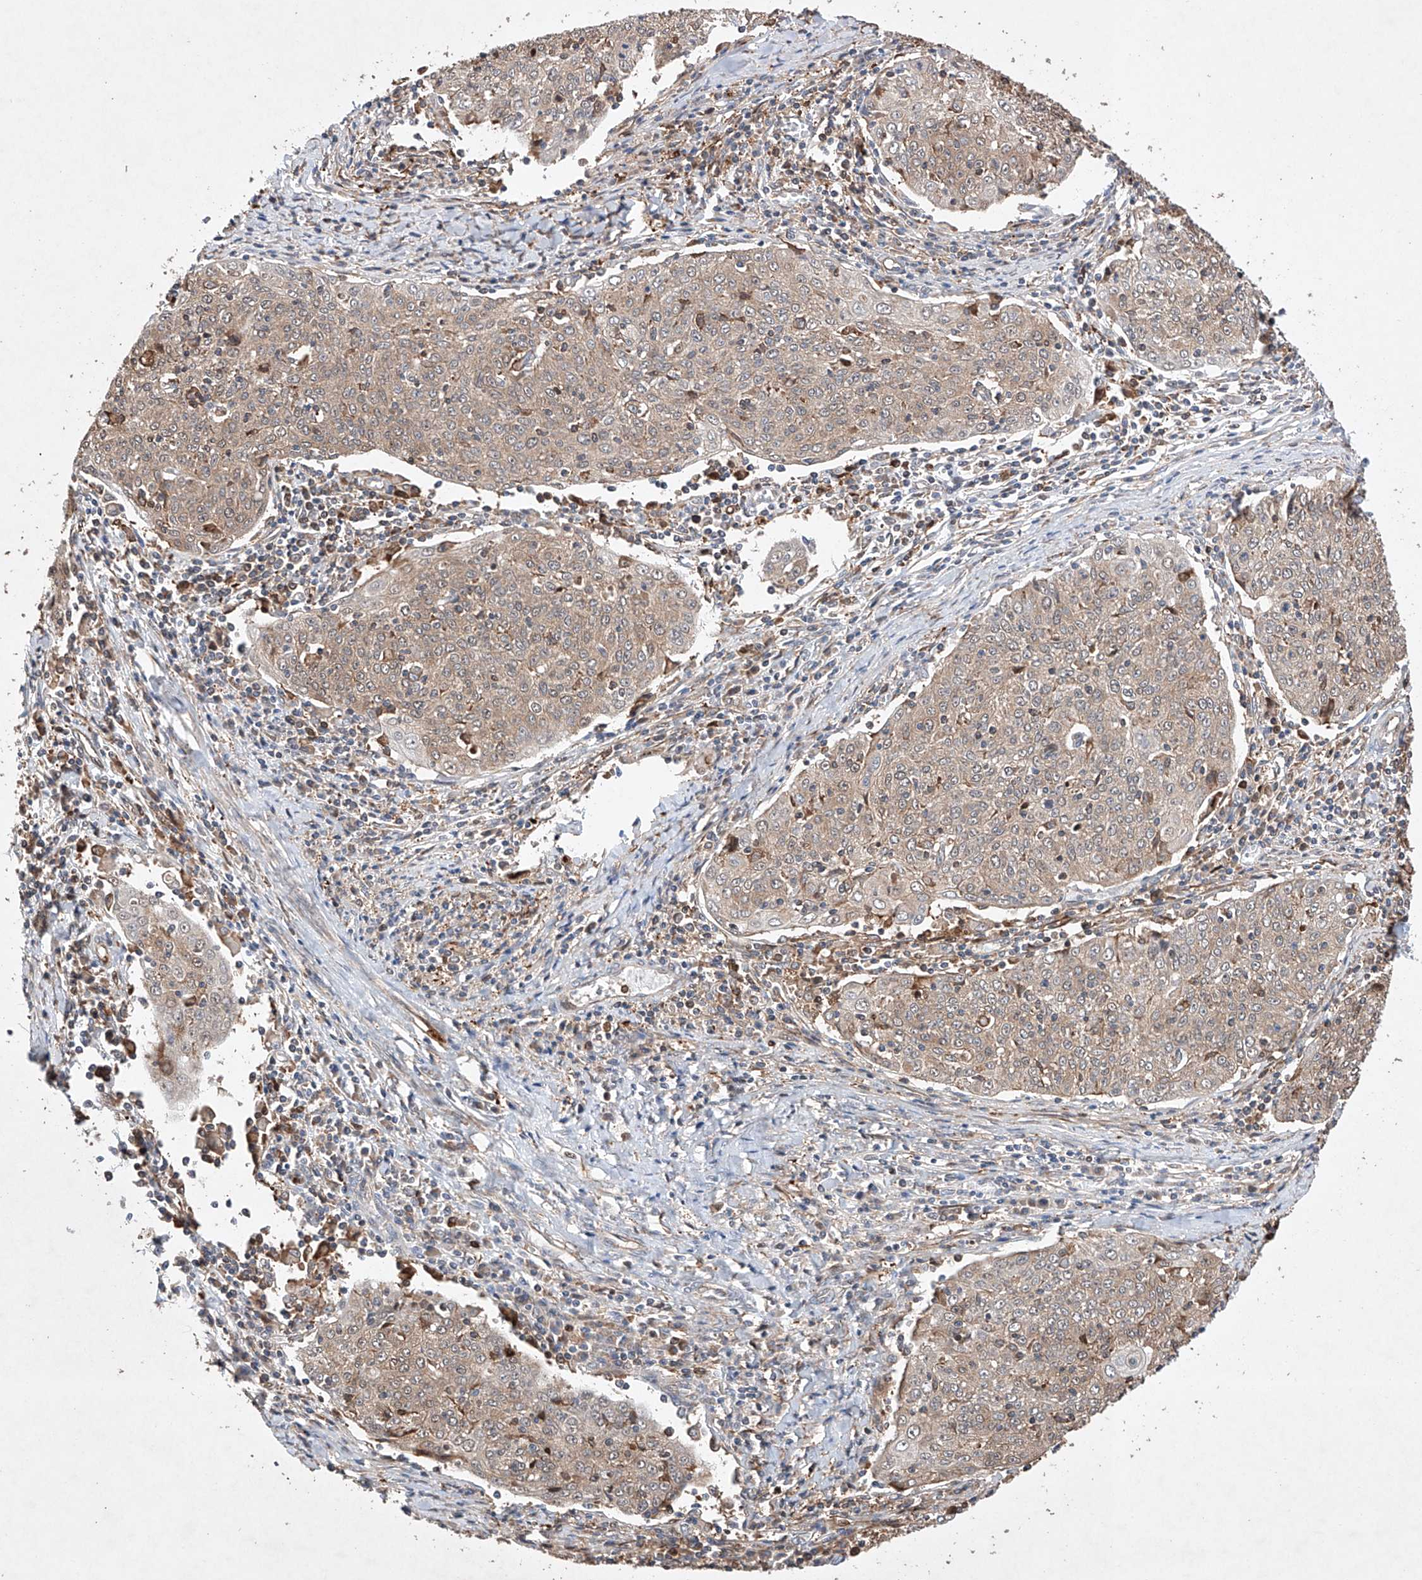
{"staining": {"intensity": "moderate", "quantity": ">75%", "location": "cytoplasmic/membranous"}, "tissue": "cervical cancer", "cell_type": "Tumor cells", "image_type": "cancer", "snomed": [{"axis": "morphology", "description": "Squamous cell carcinoma, NOS"}, {"axis": "topography", "description": "Cervix"}], "caption": "A high-resolution photomicrograph shows immunohistochemistry staining of squamous cell carcinoma (cervical), which demonstrates moderate cytoplasmic/membranous expression in approximately >75% of tumor cells.", "gene": "TIMM23", "patient": {"sex": "female", "age": 48}}